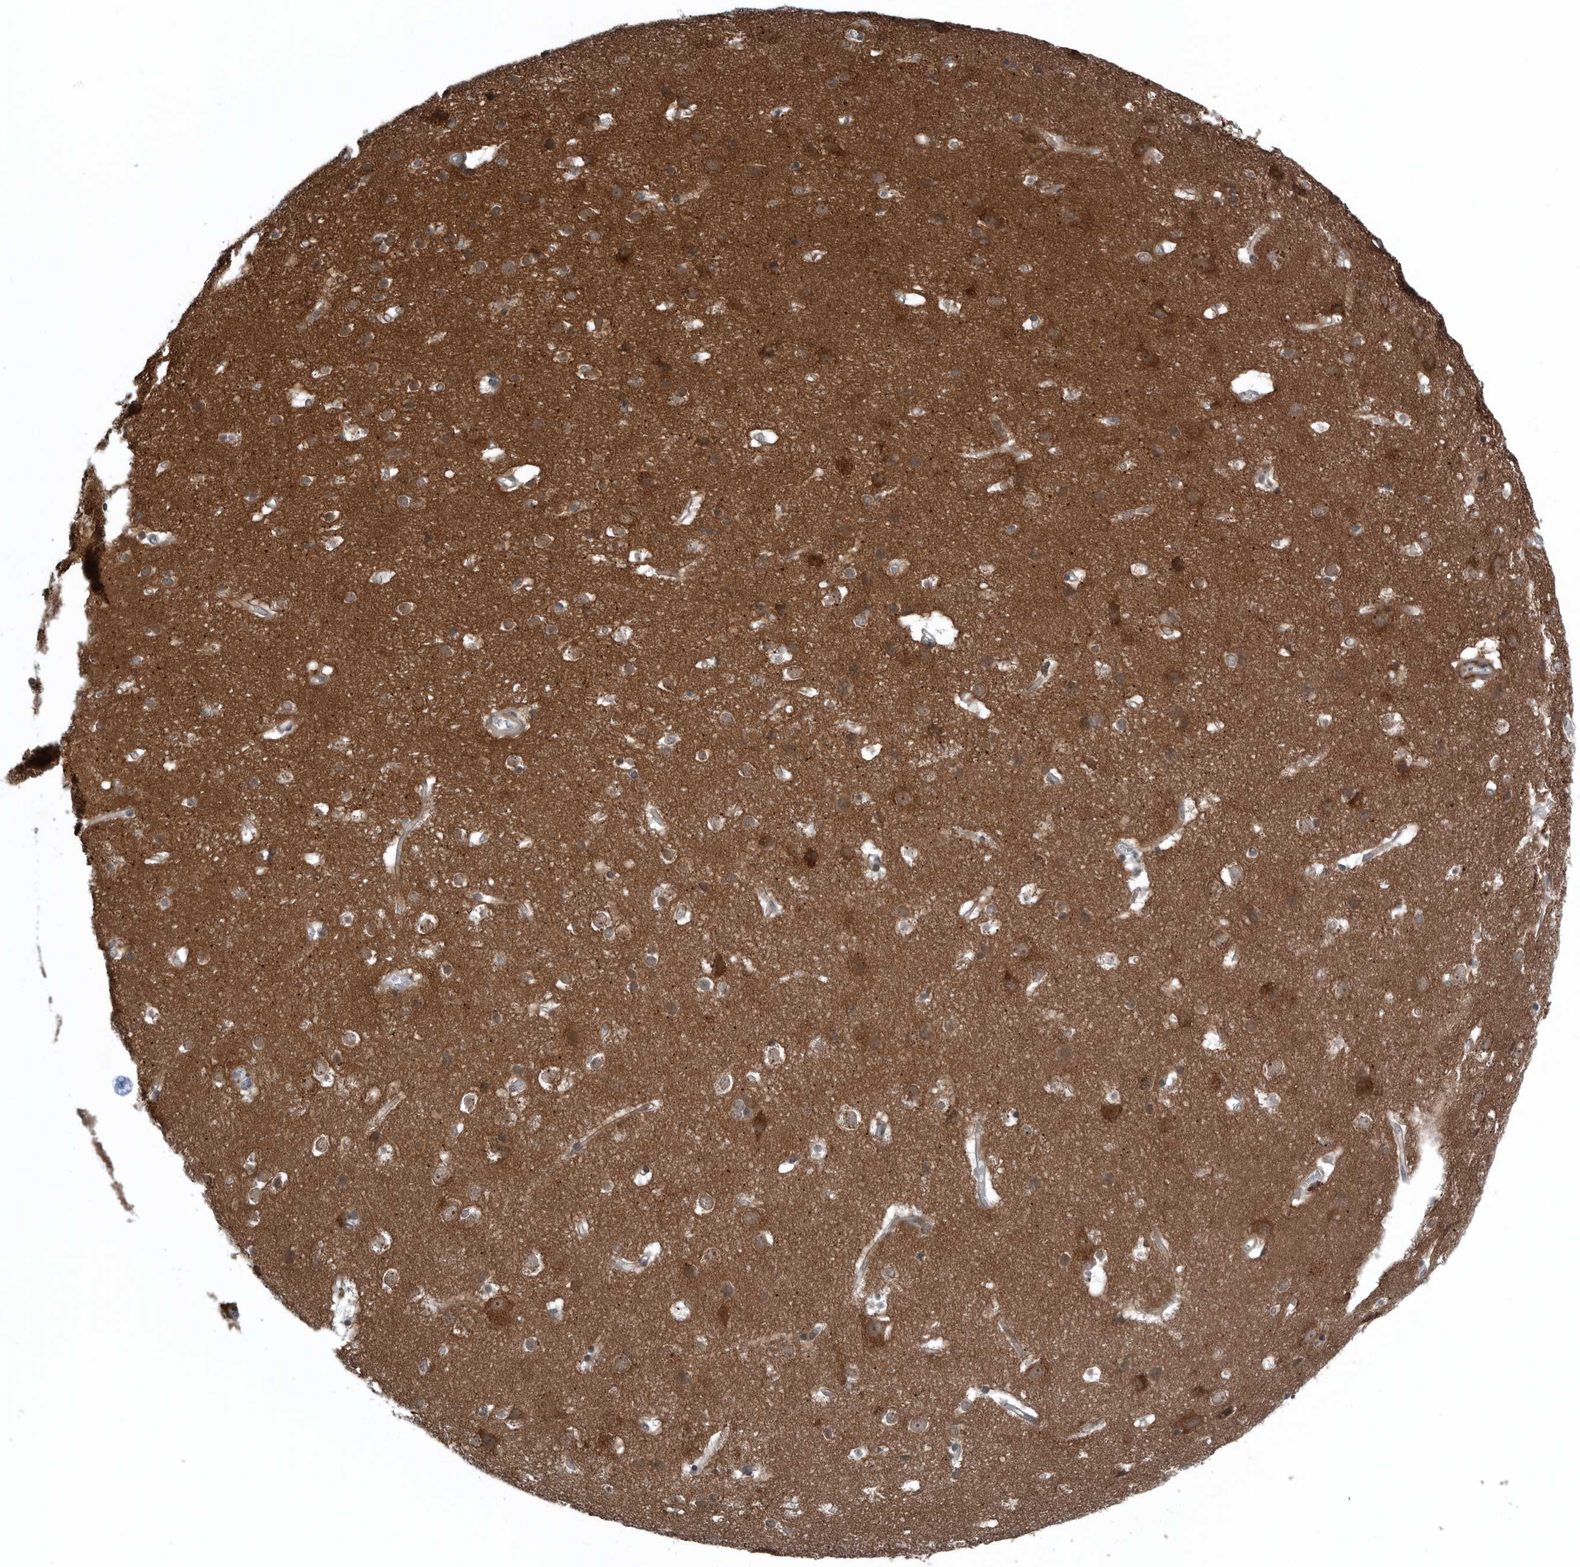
{"staining": {"intensity": "negative", "quantity": "none", "location": "none"}, "tissue": "cerebral cortex", "cell_type": "Endothelial cells", "image_type": "normal", "snomed": [{"axis": "morphology", "description": "Normal tissue, NOS"}, {"axis": "topography", "description": "Cerebral cortex"}], "caption": "Immunohistochemical staining of benign human cerebral cortex exhibits no significant positivity in endothelial cells.", "gene": "GAK", "patient": {"sex": "male", "age": 54}}